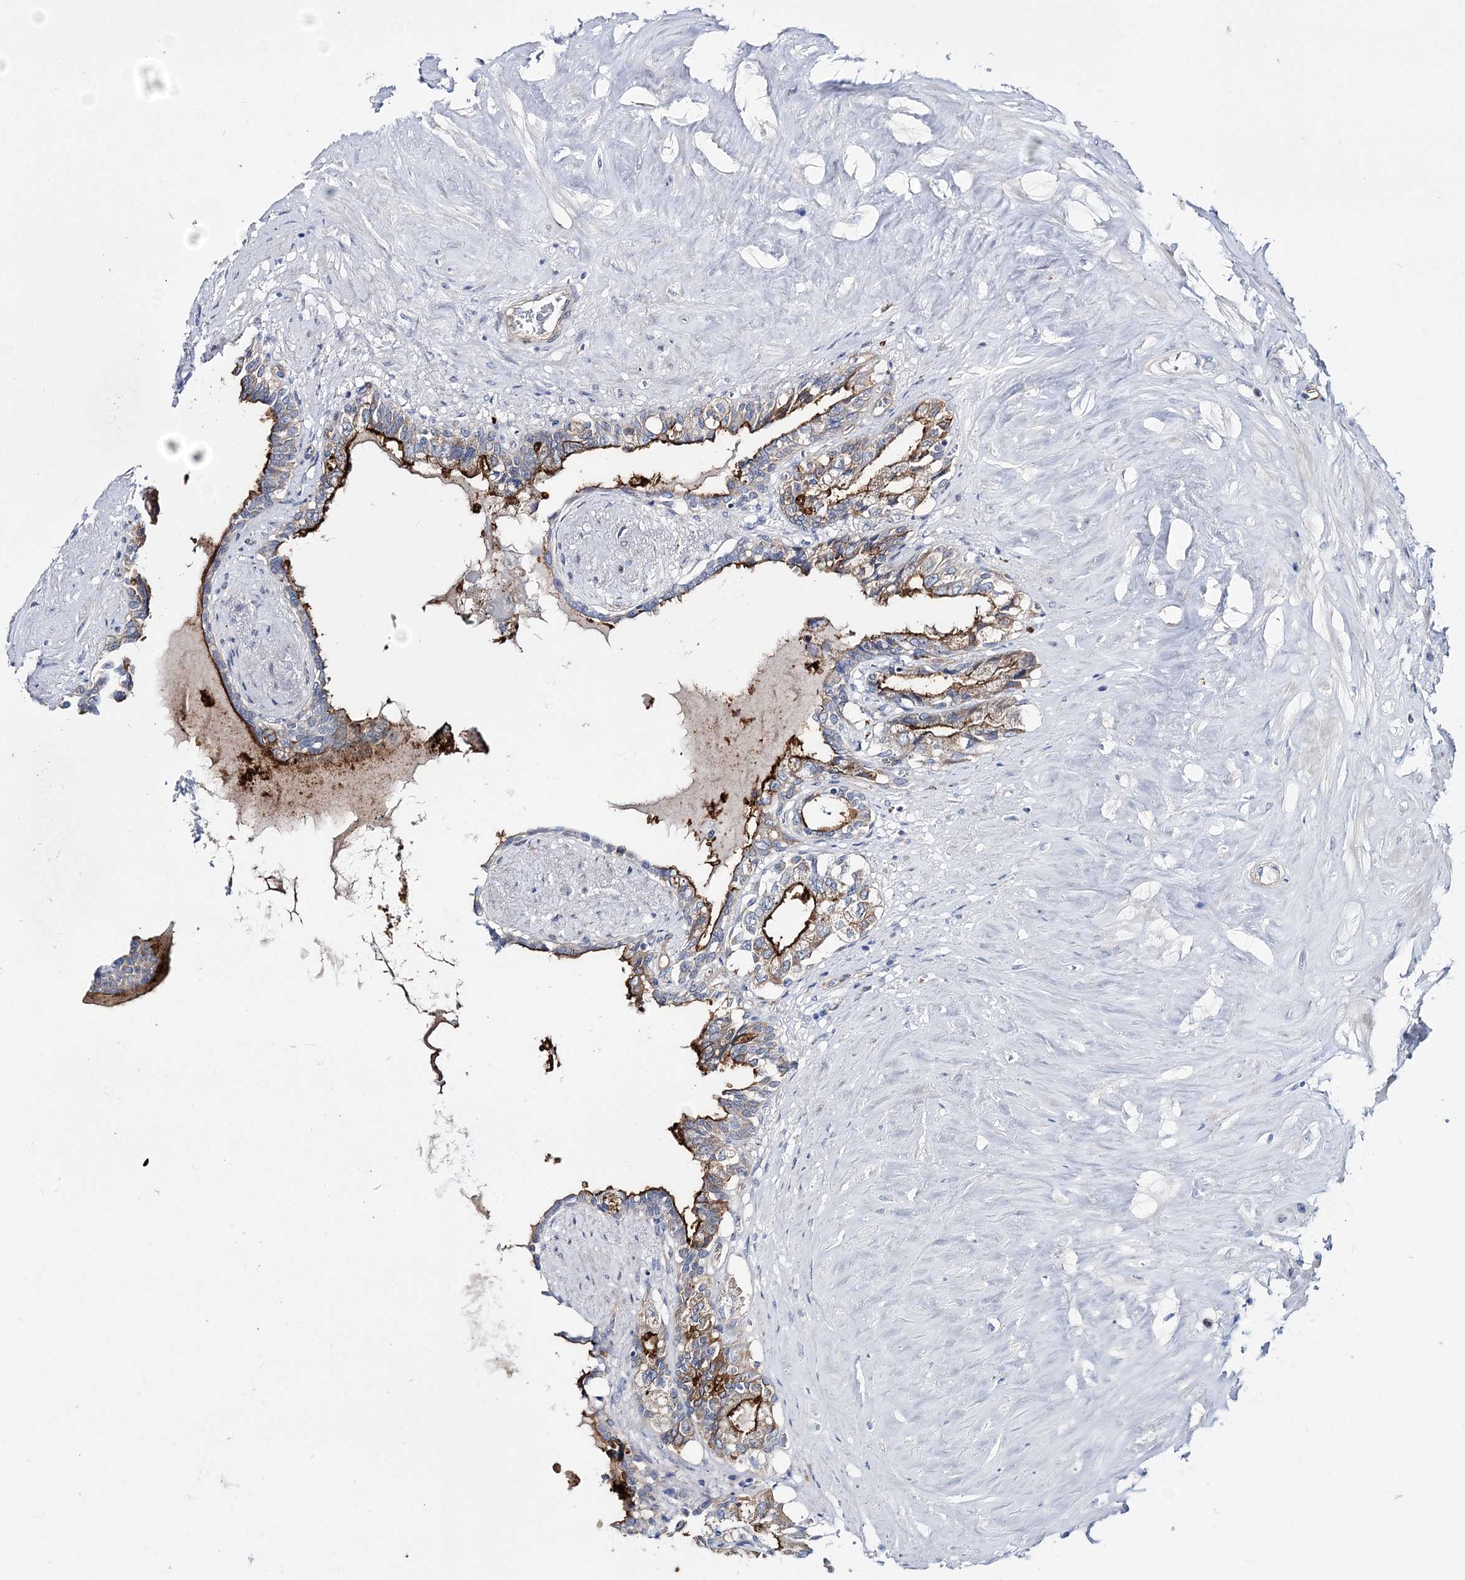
{"staining": {"intensity": "strong", "quantity": ">75%", "location": "cytoplasmic/membranous"}, "tissue": "seminal vesicle", "cell_type": "Glandular cells", "image_type": "normal", "snomed": [{"axis": "morphology", "description": "Normal tissue, NOS"}, {"axis": "topography", "description": "Seminal veicle"}], "caption": "About >75% of glandular cells in normal seminal vesicle demonstrate strong cytoplasmic/membranous protein positivity as visualized by brown immunohistochemical staining.", "gene": "ANO1", "patient": {"sex": "male", "age": 63}}